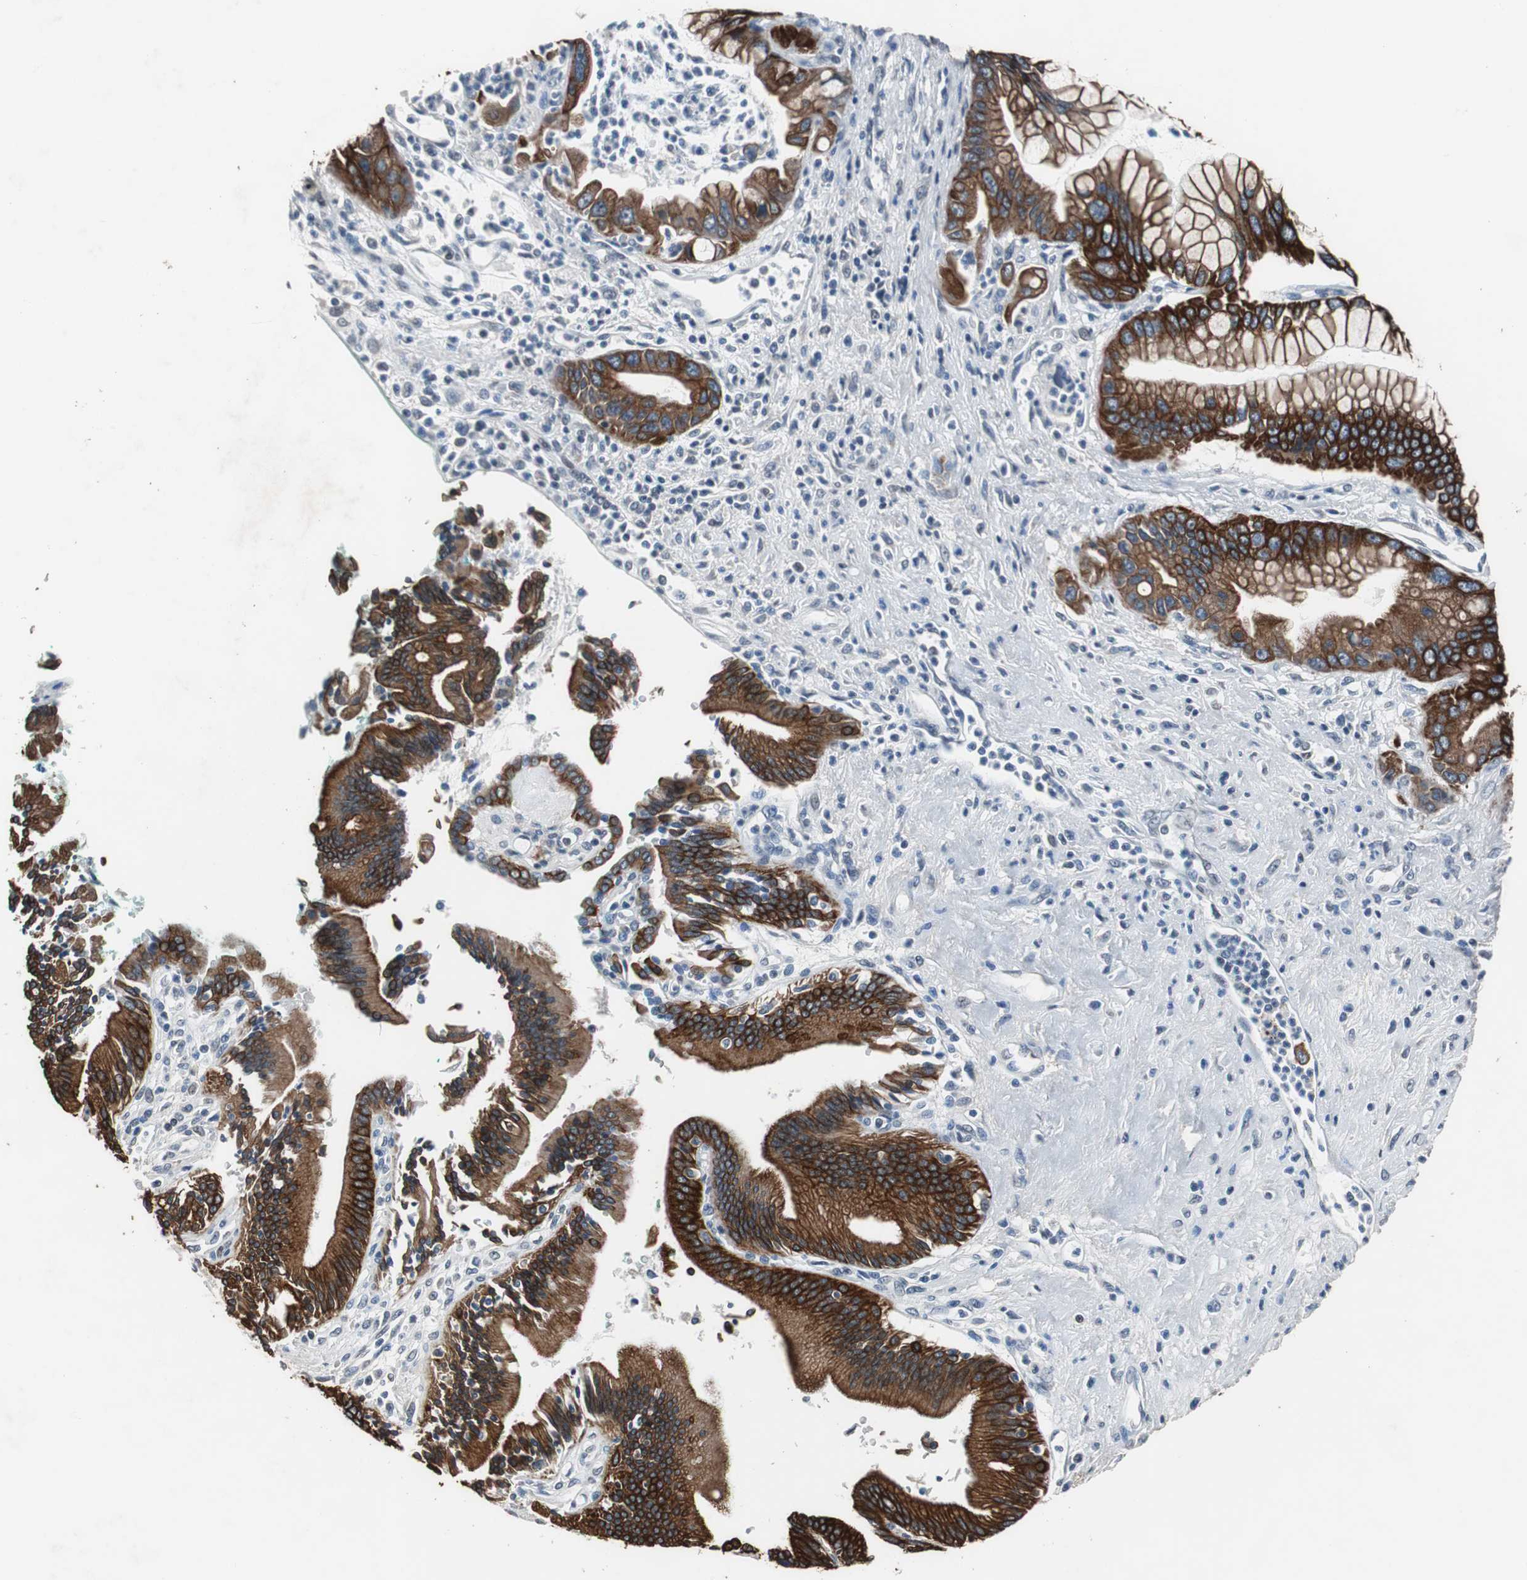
{"staining": {"intensity": "strong", "quantity": ">75%", "location": "cytoplasmic/membranous"}, "tissue": "pancreatic cancer", "cell_type": "Tumor cells", "image_type": "cancer", "snomed": [{"axis": "morphology", "description": "Adenocarcinoma, NOS"}, {"axis": "topography", "description": "Pancreas"}], "caption": "A brown stain shows strong cytoplasmic/membranous staining of a protein in human pancreatic cancer (adenocarcinoma) tumor cells.", "gene": "USP10", "patient": {"sex": "male", "age": 59}}